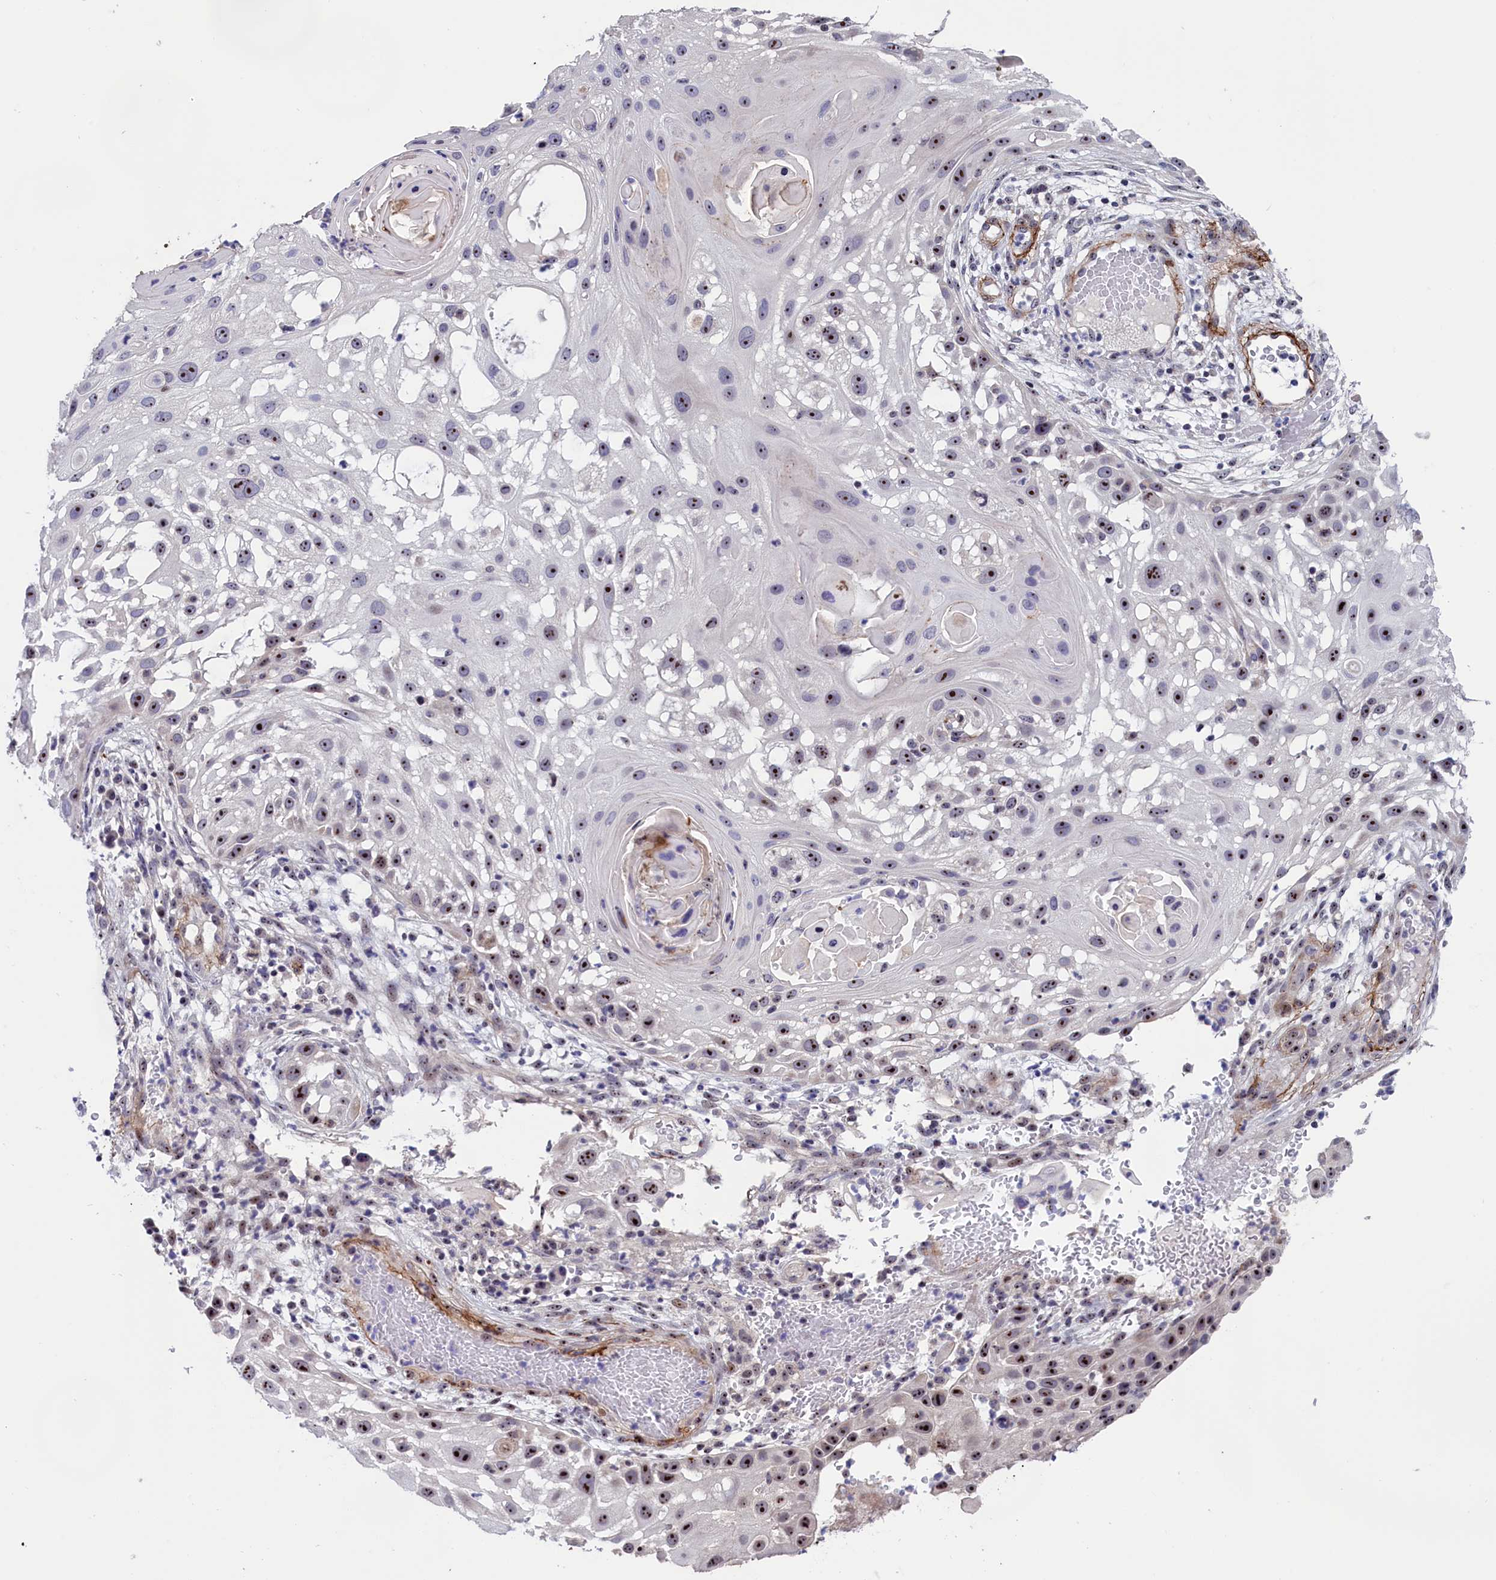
{"staining": {"intensity": "moderate", "quantity": ">75%", "location": "nuclear"}, "tissue": "skin cancer", "cell_type": "Tumor cells", "image_type": "cancer", "snomed": [{"axis": "morphology", "description": "Squamous cell carcinoma, NOS"}, {"axis": "topography", "description": "Skin"}], "caption": "A brown stain labels moderate nuclear positivity of a protein in skin cancer (squamous cell carcinoma) tumor cells.", "gene": "PPAN", "patient": {"sex": "female", "age": 44}}